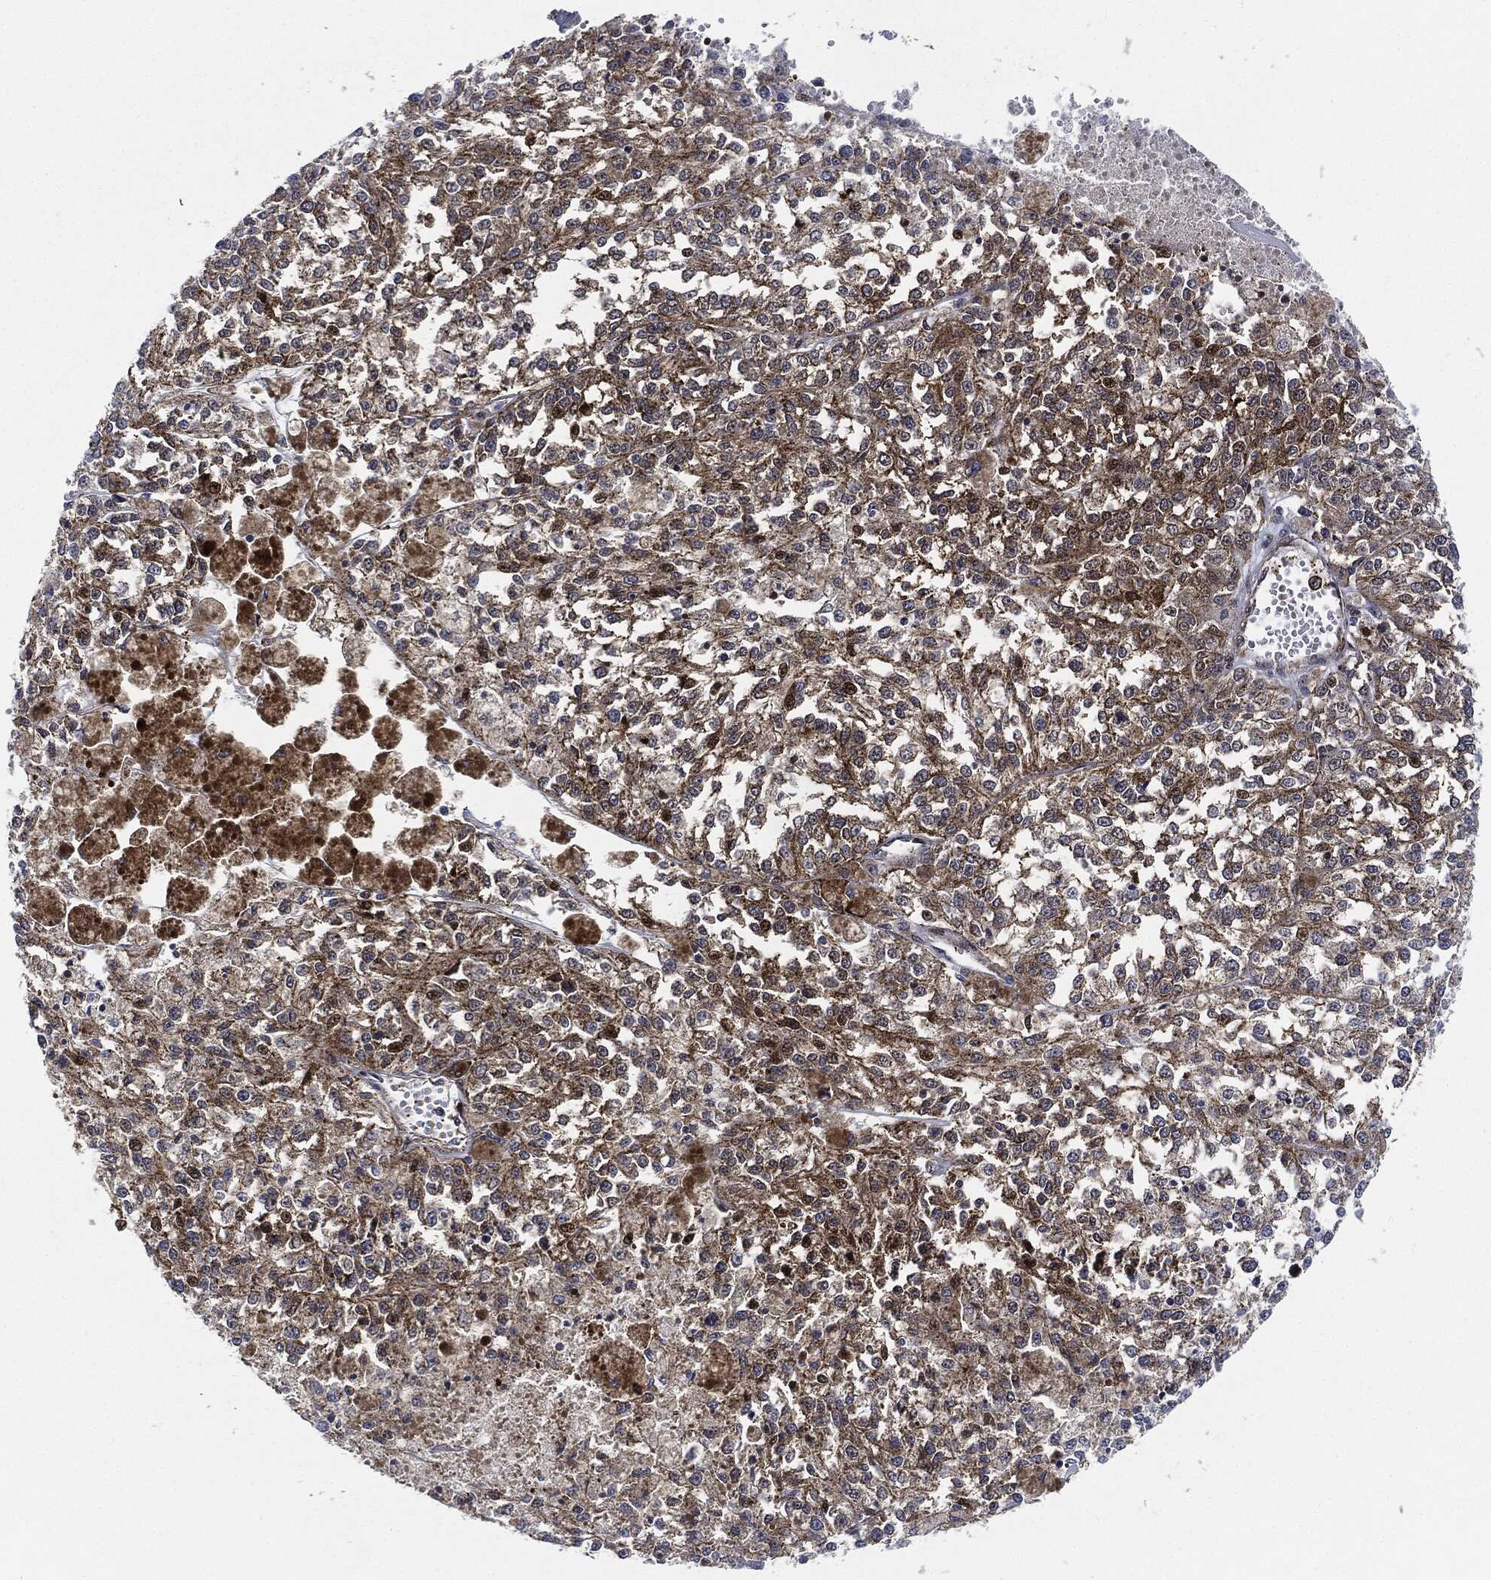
{"staining": {"intensity": "weak", "quantity": "25%-75%", "location": "cytoplasmic/membranous"}, "tissue": "melanoma", "cell_type": "Tumor cells", "image_type": "cancer", "snomed": [{"axis": "morphology", "description": "Malignant melanoma, Metastatic site"}, {"axis": "topography", "description": "Lymph node"}], "caption": "Melanoma was stained to show a protein in brown. There is low levels of weak cytoplasmic/membranous positivity in approximately 25%-75% of tumor cells.", "gene": "NANOS3", "patient": {"sex": "female", "age": 64}}